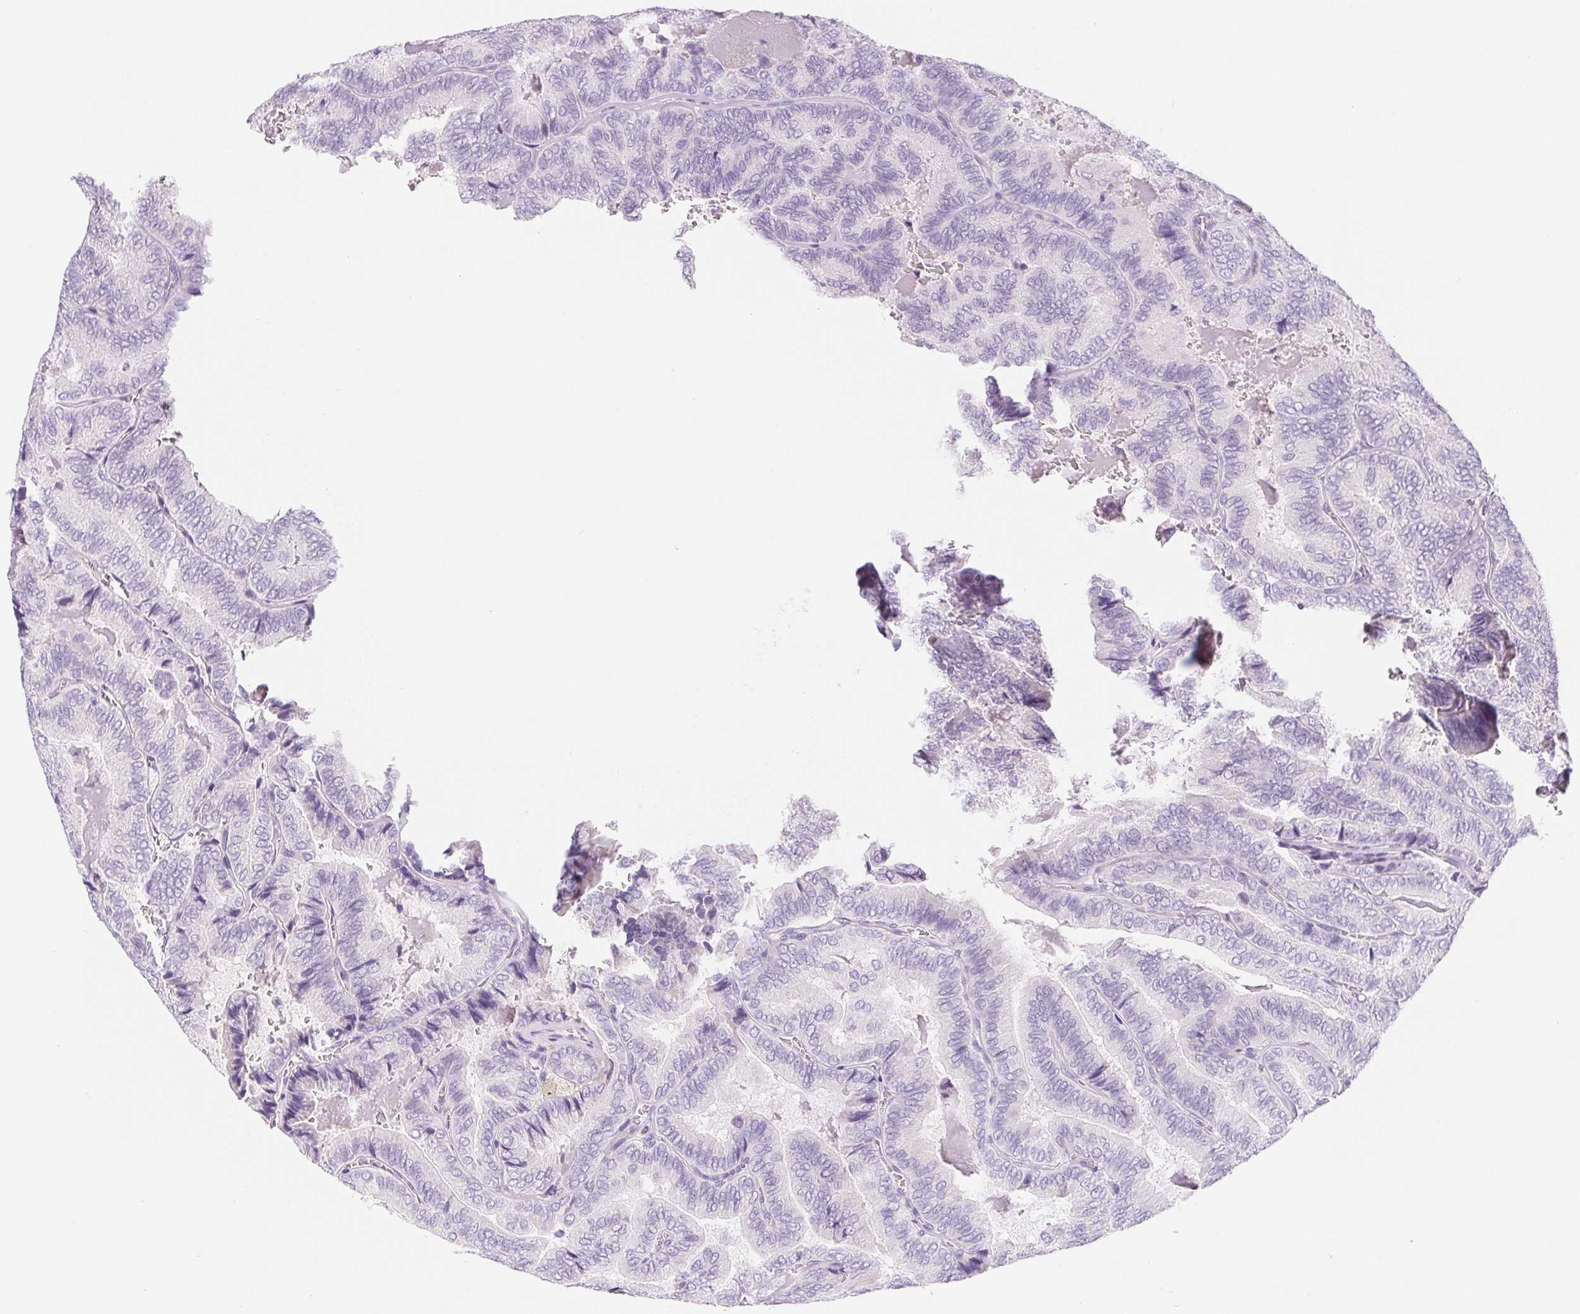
{"staining": {"intensity": "negative", "quantity": "none", "location": "none"}, "tissue": "thyroid cancer", "cell_type": "Tumor cells", "image_type": "cancer", "snomed": [{"axis": "morphology", "description": "Papillary adenocarcinoma, NOS"}, {"axis": "topography", "description": "Thyroid gland"}], "caption": "This is an IHC photomicrograph of papillary adenocarcinoma (thyroid). There is no staining in tumor cells.", "gene": "ASGR2", "patient": {"sex": "female", "age": 75}}